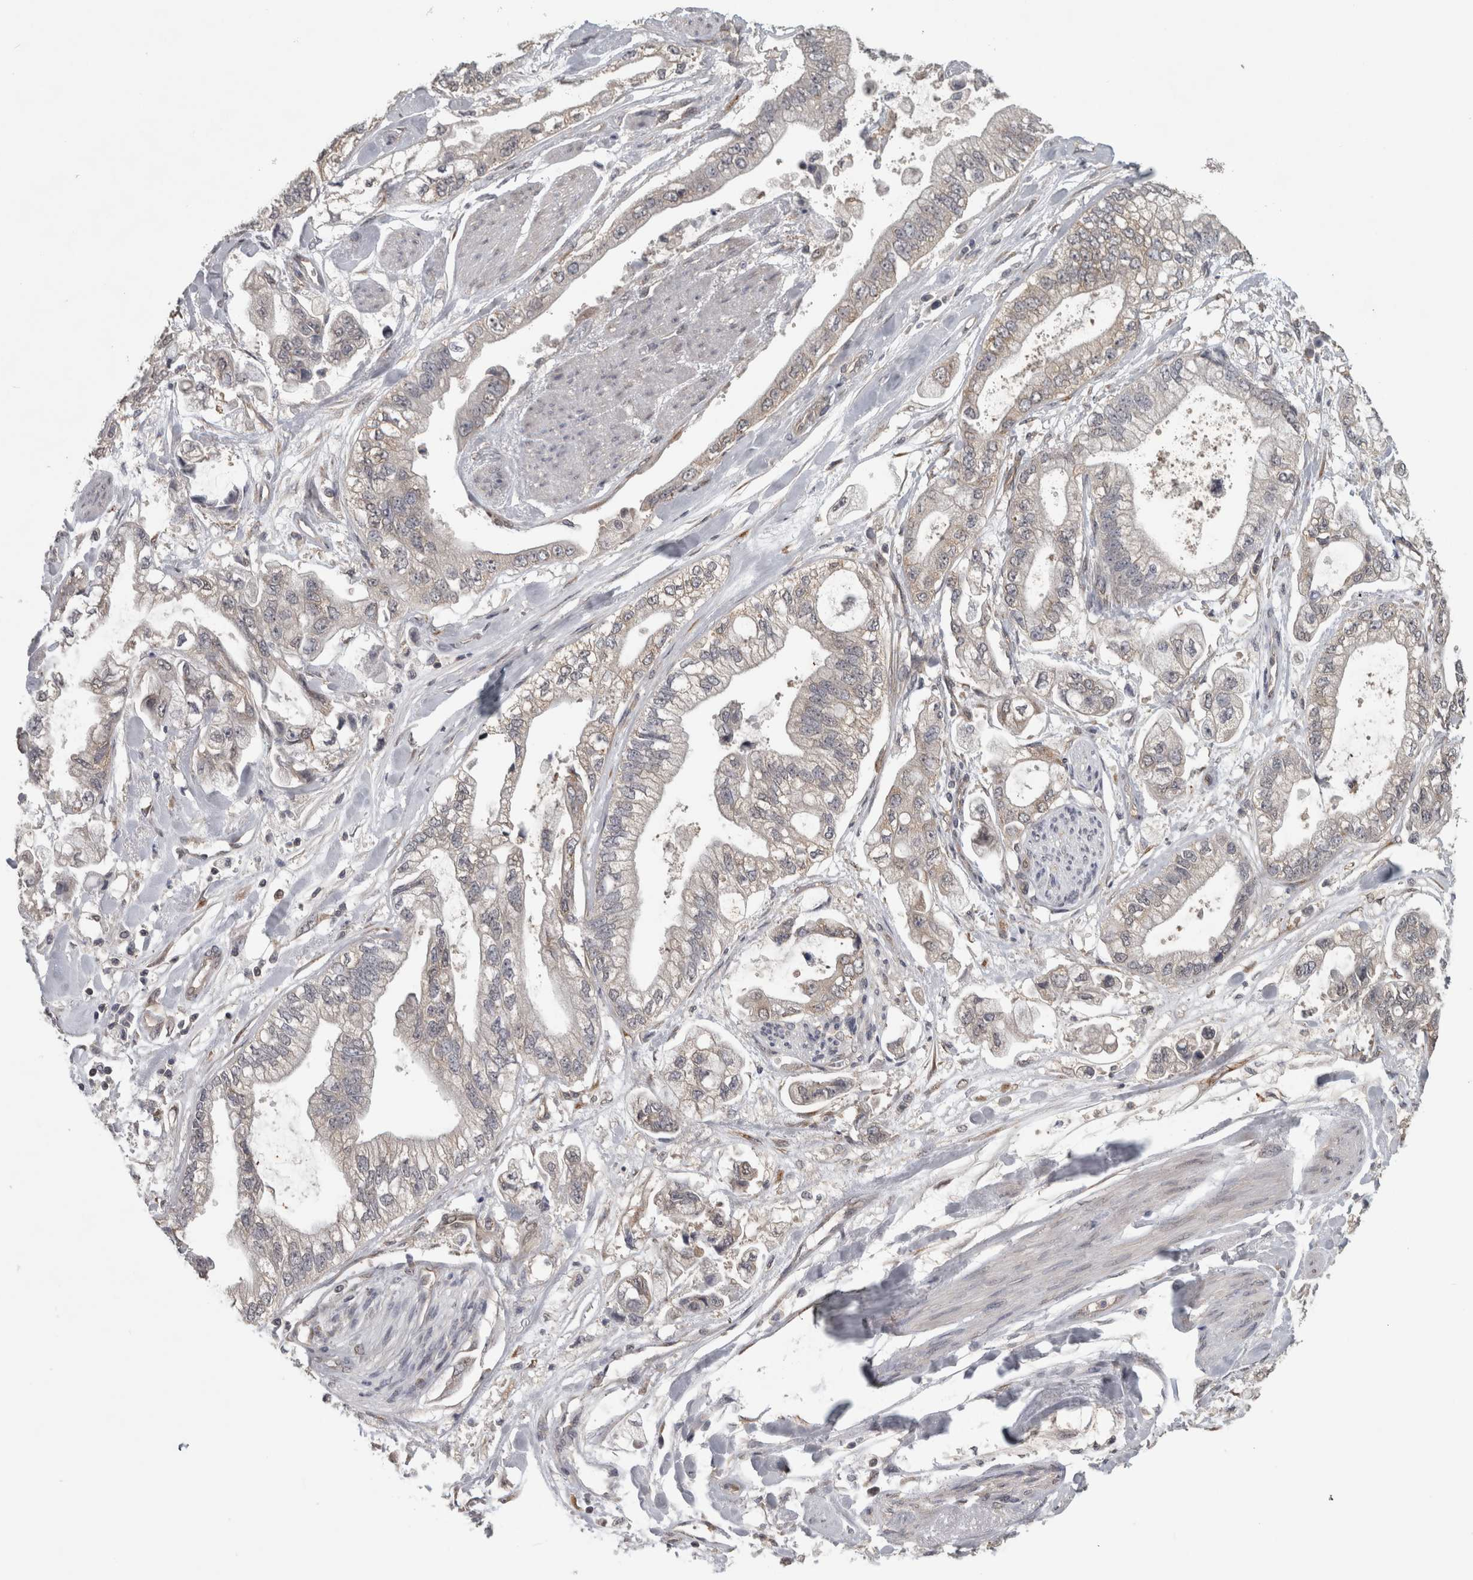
{"staining": {"intensity": "weak", "quantity": "<25%", "location": "cytoplasmic/membranous"}, "tissue": "stomach cancer", "cell_type": "Tumor cells", "image_type": "cancer", "snomed": [{"axis": "morphology", "description": "Normal tissue, NOS"}, {"axis": "morphology", "description": "Adenocarcinoma, NOS"}, {"axis": "topography", "description": "Stomach"}], "caption": "Tumor cells are negative for protein expression in human stomach adenocarcinoma.", "gene": "ATXN2", "patient": {"sex": "male", "age": 62}}